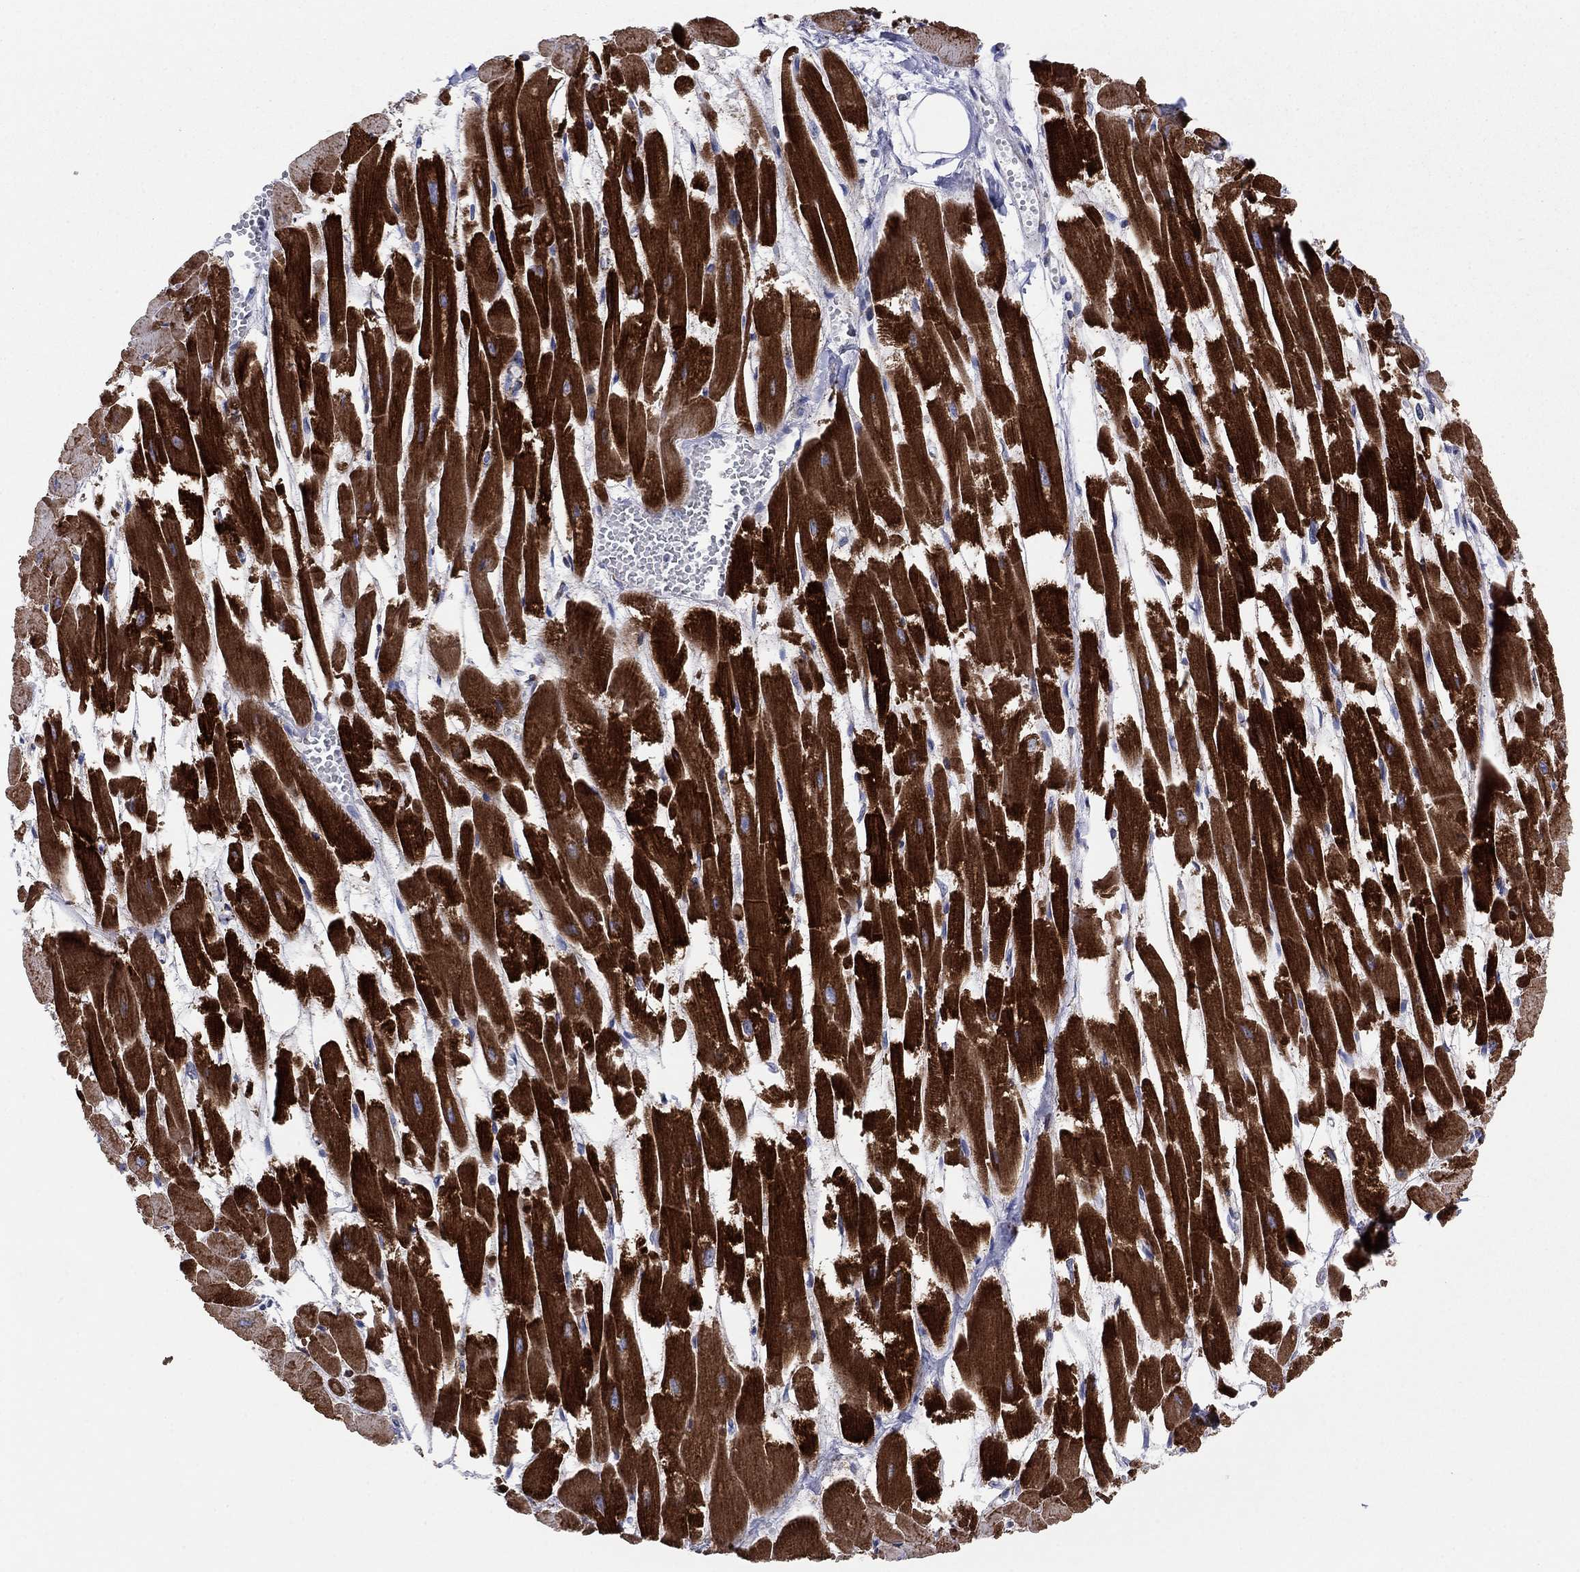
{"staining": {"intensity": "strong", "quantity": "25%-75%", "location": "cytoplasmic/membranous"}, "tissue": "heart muscle", "cell_type": "Cardiomyocytes", "image_type": "normal", "snomed": [{"axis": "morphology", "description": "Normal tissue, NOS"}, {"axis": "topography", "description": "Heart"}], "caption": "Cardiomyocytes show strong cytoplasmic/membranous positivity in approximately 25%-75% of cells in benign heart muscle. (DAB IHC, brown staining for protein, blue staining for nuclei).", "gene": "MGST3", "patient": {"sex": "female", "age": 52}}